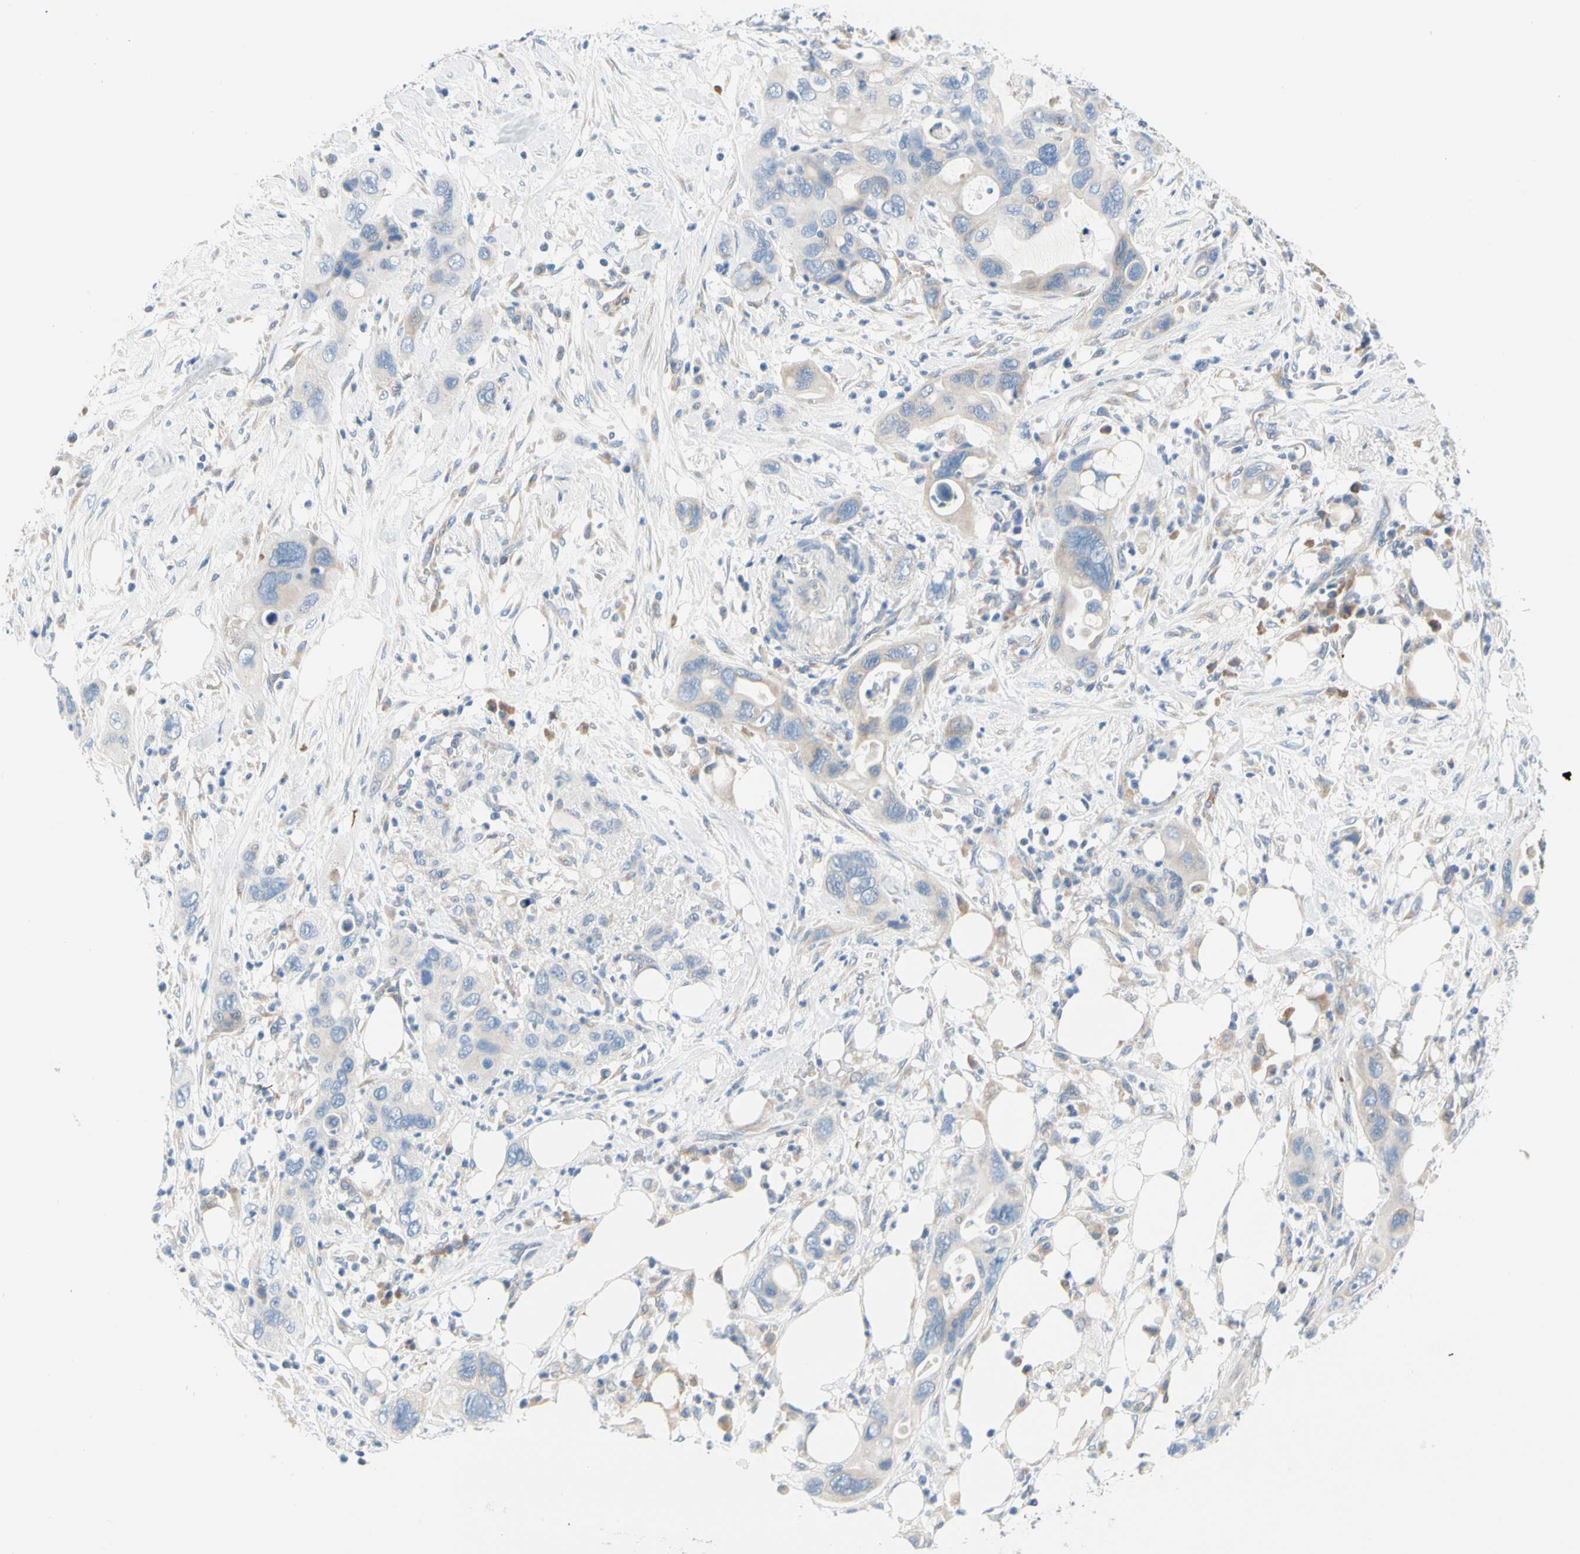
{"staining": {"intensity": "negative", "quantity": "none", "location": "none"}, "tissue": "pancreatic cancer", "cell_type": "Tumor cells", "image_type": "cancer", "snomed": [{"axis": "morphology", "description": "Adenocarcinoma, NOS"}, {"axis": "topography", "description": "Pancreas"}], "caption": "Immunohistochemical staining of pancreatic cancer displays no significant staining in tumor cells.", "gene": "STXBP1", "patient": {"sex": "female", "age": 71}}